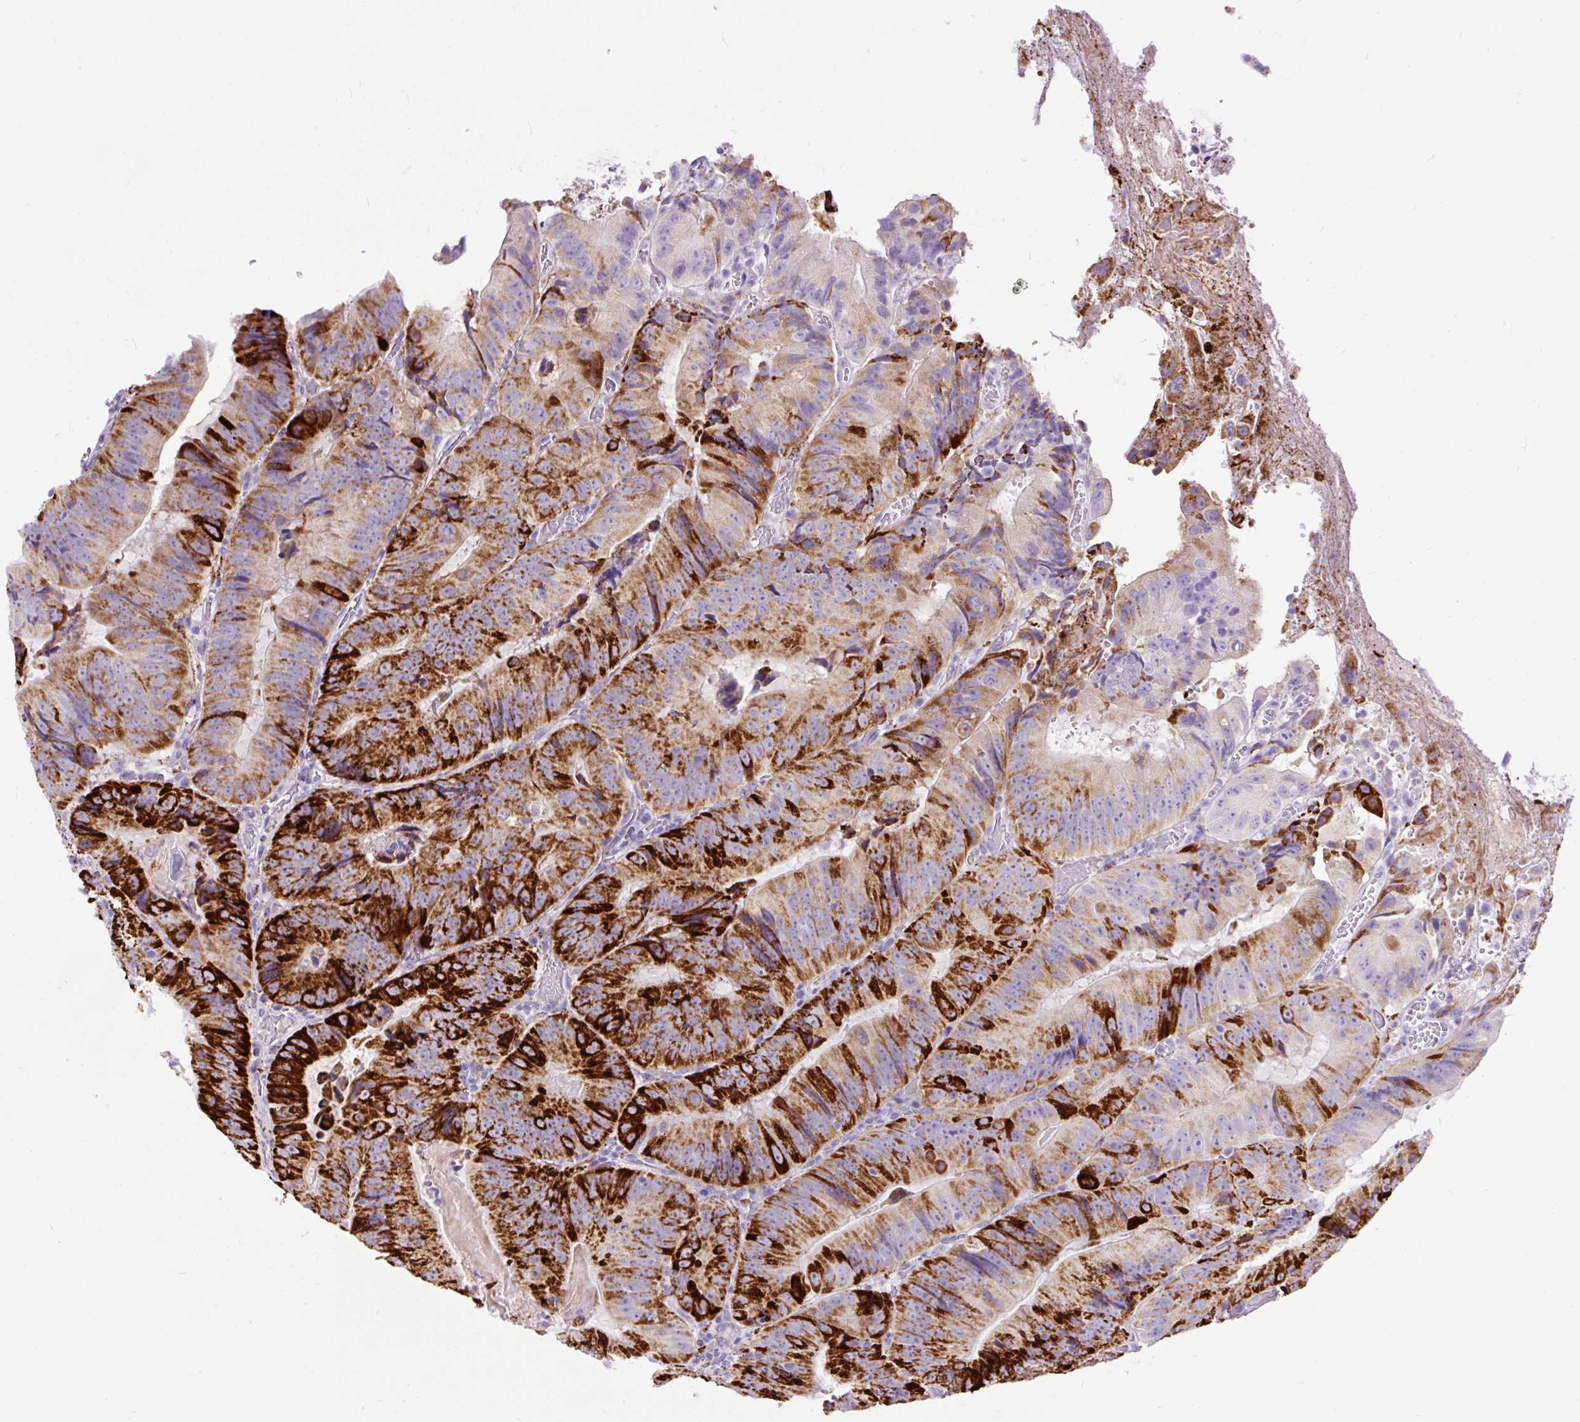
{"staining": {"intensity": "strong", "quantity": "25%-75%", "location": "cytoplasmic/membranous"}, "tissue": "colorectal cancer", "cell_type": "Tumor cells", "image_type": "cancer", "snomed": [{"axis": "morphology", "description": "Adenocarcinoma, NOS"}, {"axis": "topography", "description": "Colon"}], "caption": "The photomicrograph demonstrates a brown stain indicating the presence of a protein in the cytoplasmic/membranous of tumor cells in colorectal adenocarcinoma.", "gene": "ZNF256", "patient": {"sex": "female", "age": 86}}